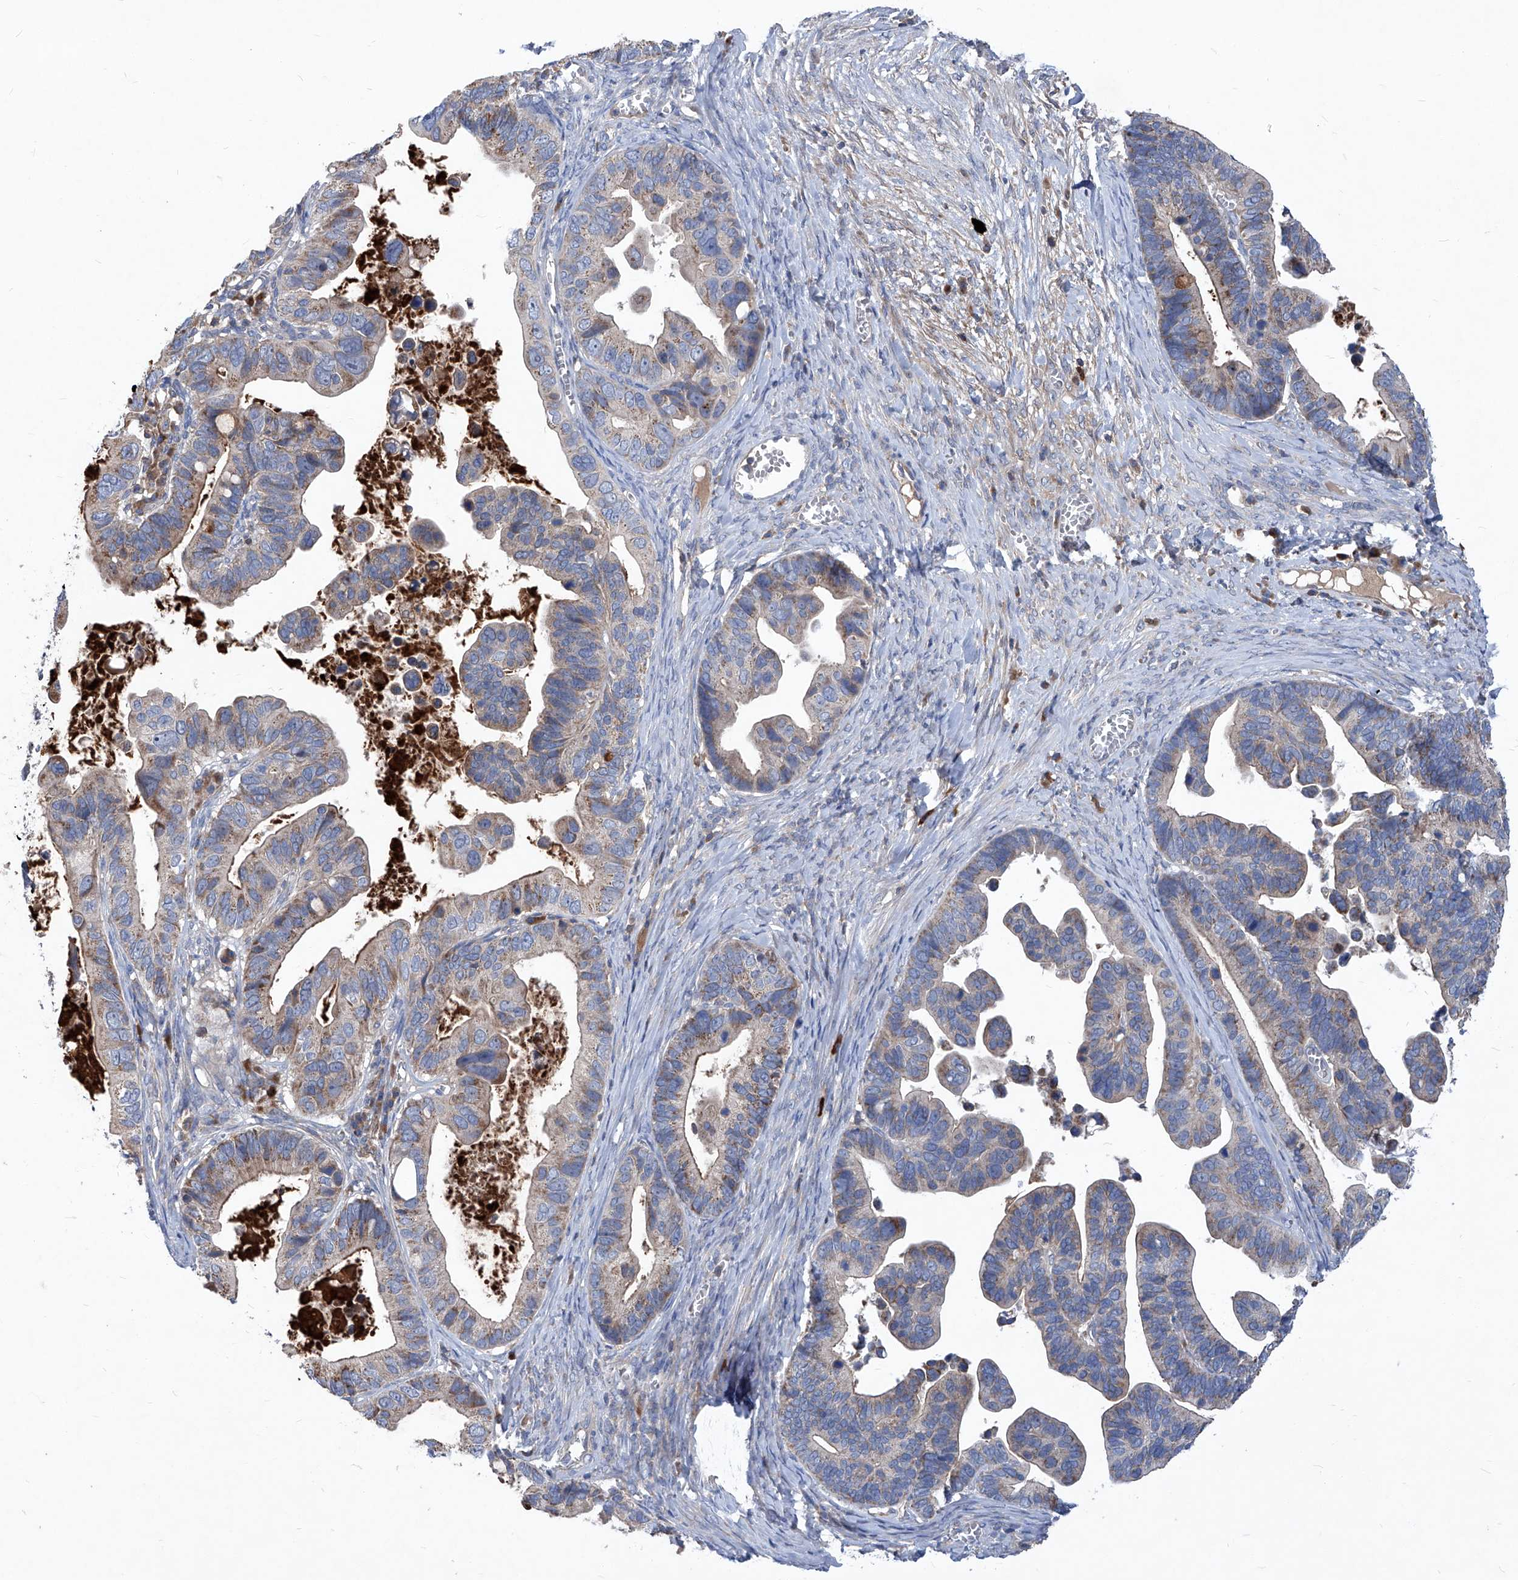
{"staining": {"intensity": "weak", "quantity": "25%-75%", "location": "cytoplasmic/membranous"}, "tissue": "ovarian cancer", "cell_type": "Tumor cells", "image_type": "cancer", "snomed": [{"axis": "morphology", "description": "Cystadenocarcinoma, serous, NOS"}, {"axis": "topography", "description": "Ovary"}], "caption": "Human ovarian serous cystadenocarcinoma stained with a brown dye reveals weak cytoplasmic/membranous positive positivity in about 25%-75% of tumor cells.", "gene": "EPHA8", "patient": {"sex": "female", "age": 56}}